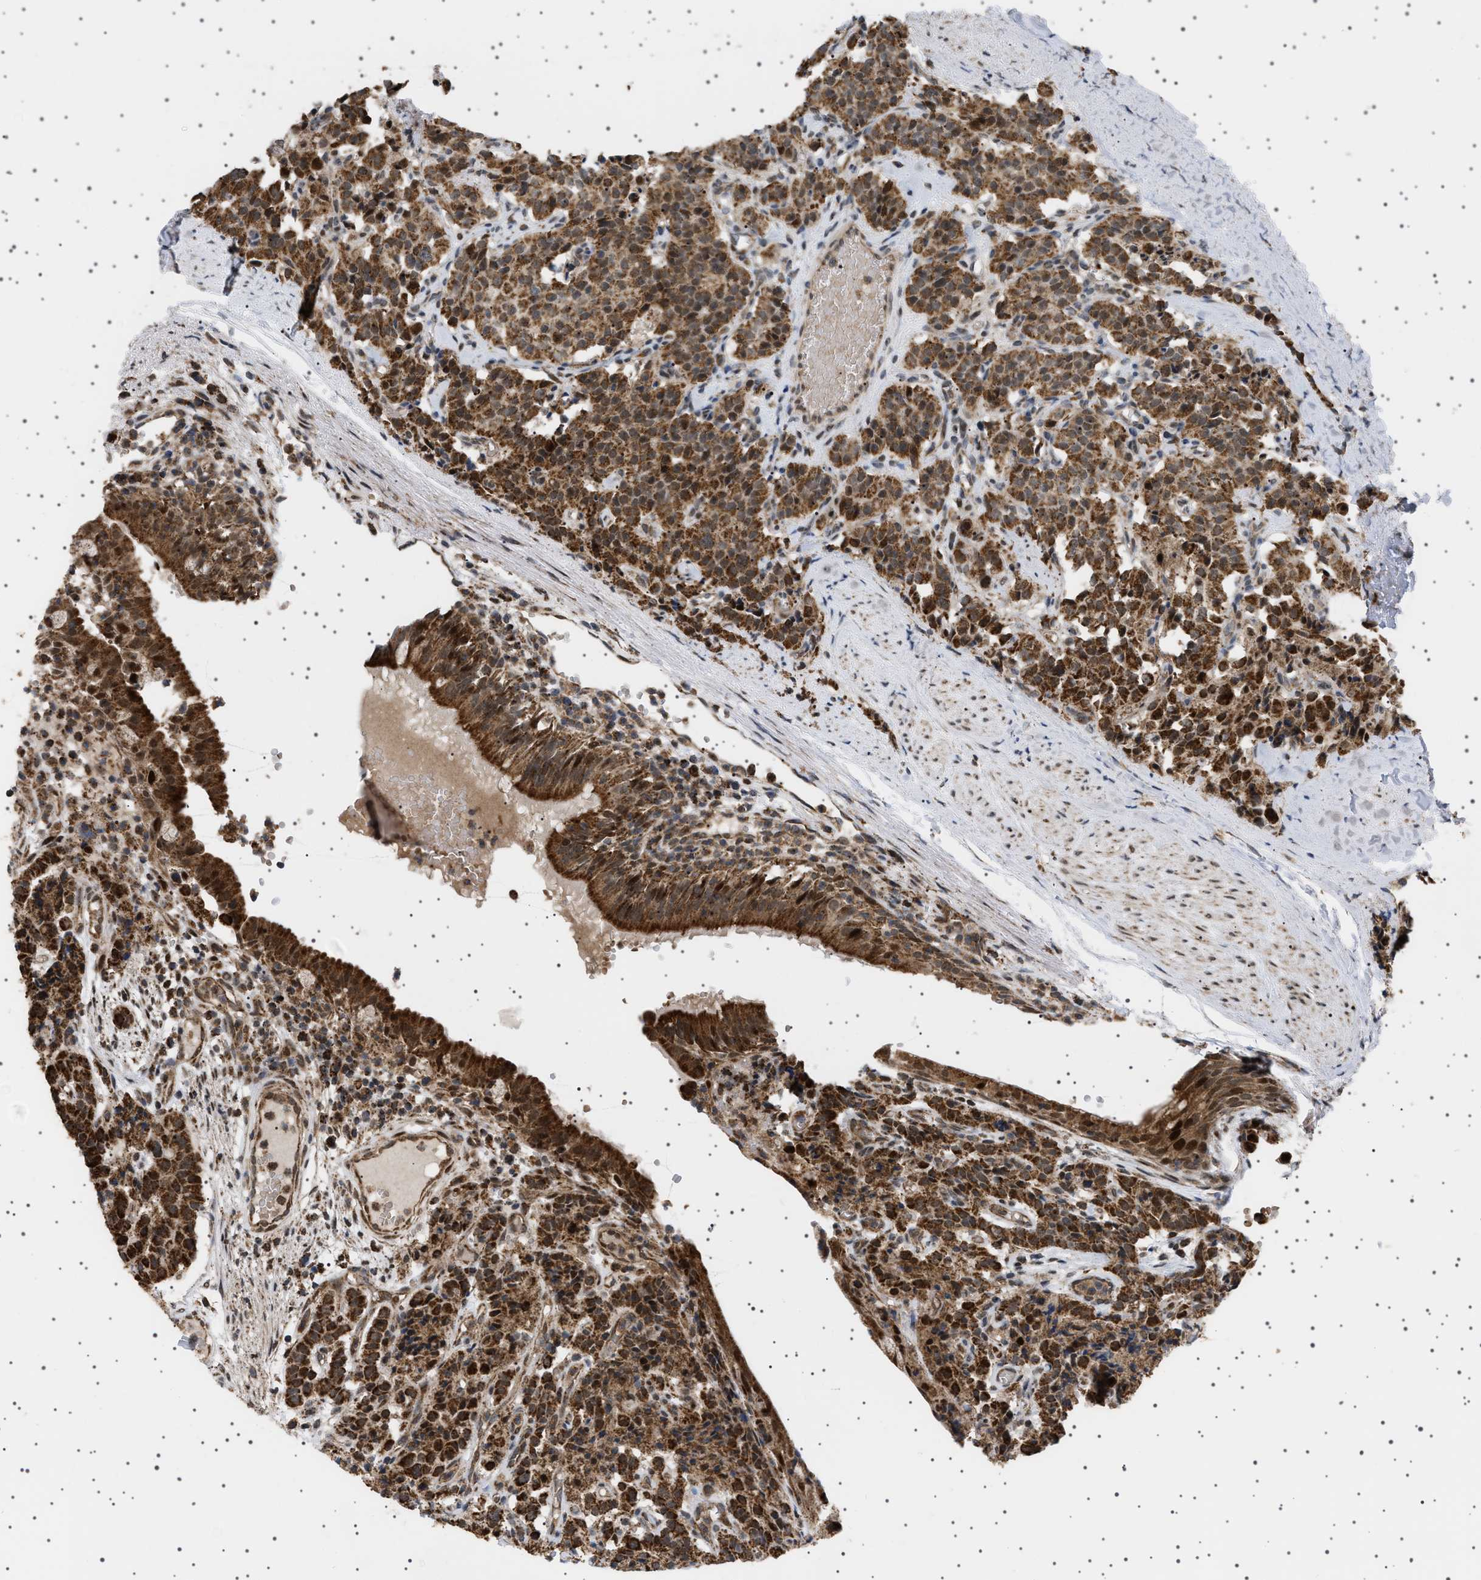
{"staining": {"intensity": "strong", "quantity": ">75%", "location": "cytoplasmic/membranous,nuclear"}, "tissue": "carcinoid", "cell_type": "Tumor cells", "image_type": "cancer", "snomed": [{"axis": "morphology", "description": "Carcinoid, malignant, NOS"}, {"axis": "topography", "description": "Lung"}], "caption": "About >75% of tumor cells in human carcinoid (malignant) demonstrate strong cytoplasmic/membranous and nuclear protein positivity as visualized by brown immunohistochemical staining.", "gene": "MELK", "patient": {"sex": "male", "age": 30}}